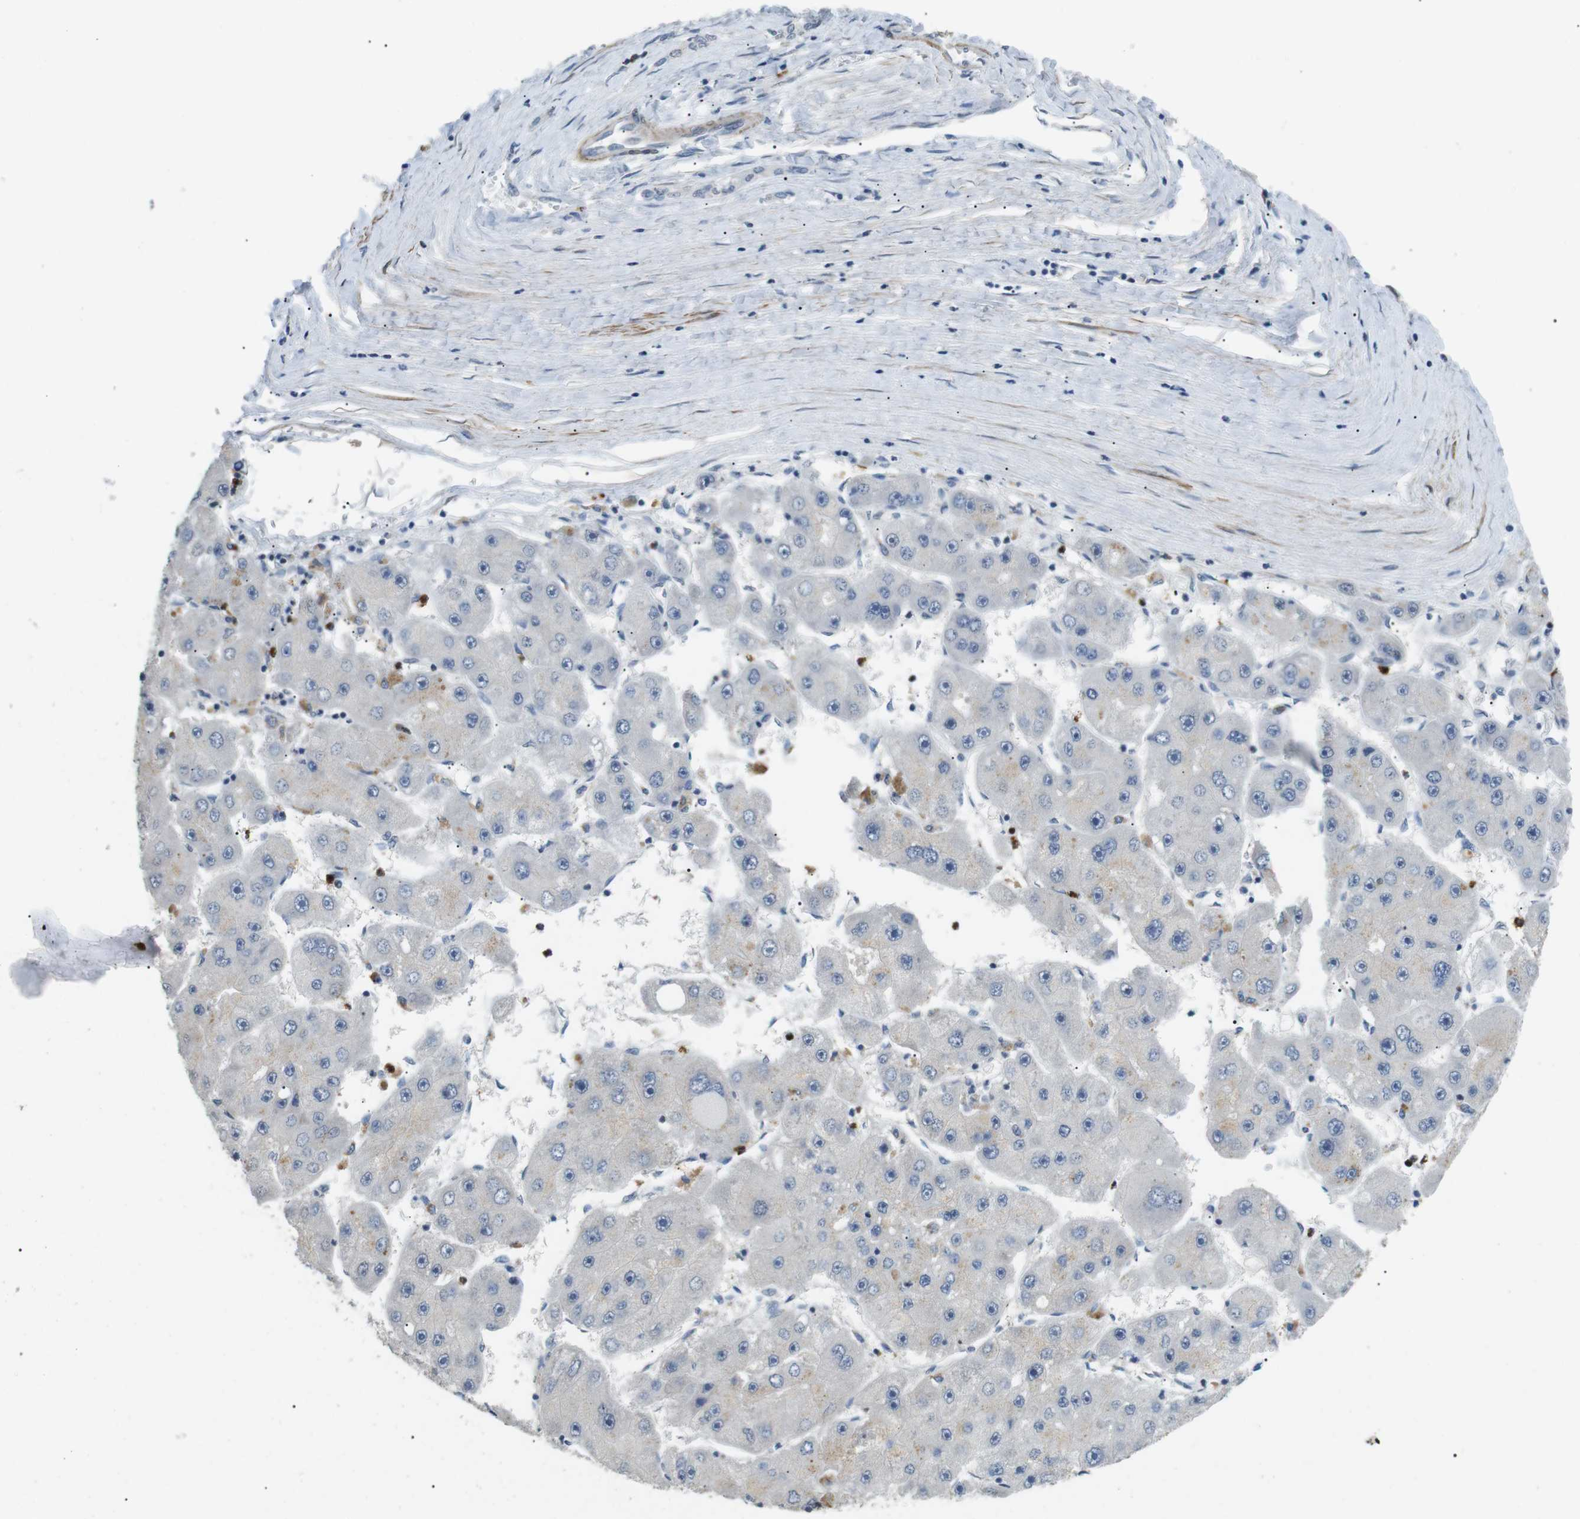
{"staining": {"intensity": "negative", "quantity": "none", "location": "none"}, "tissue": "liver cancer", "cell_type": "Tumor cells", "image_type": "cancer", "snomed": [{"axis": "morphology", "description": "Carcinoma, Hepatocellular, NOS"}, {"axis": "topography", "description": "Liver"}], "caption": "There is no significant expression in tumor cells of liver cancer (hepatocellular carcinoma).", "gene": "GZMM", "patient": {"sex": "female", "age": 61}}